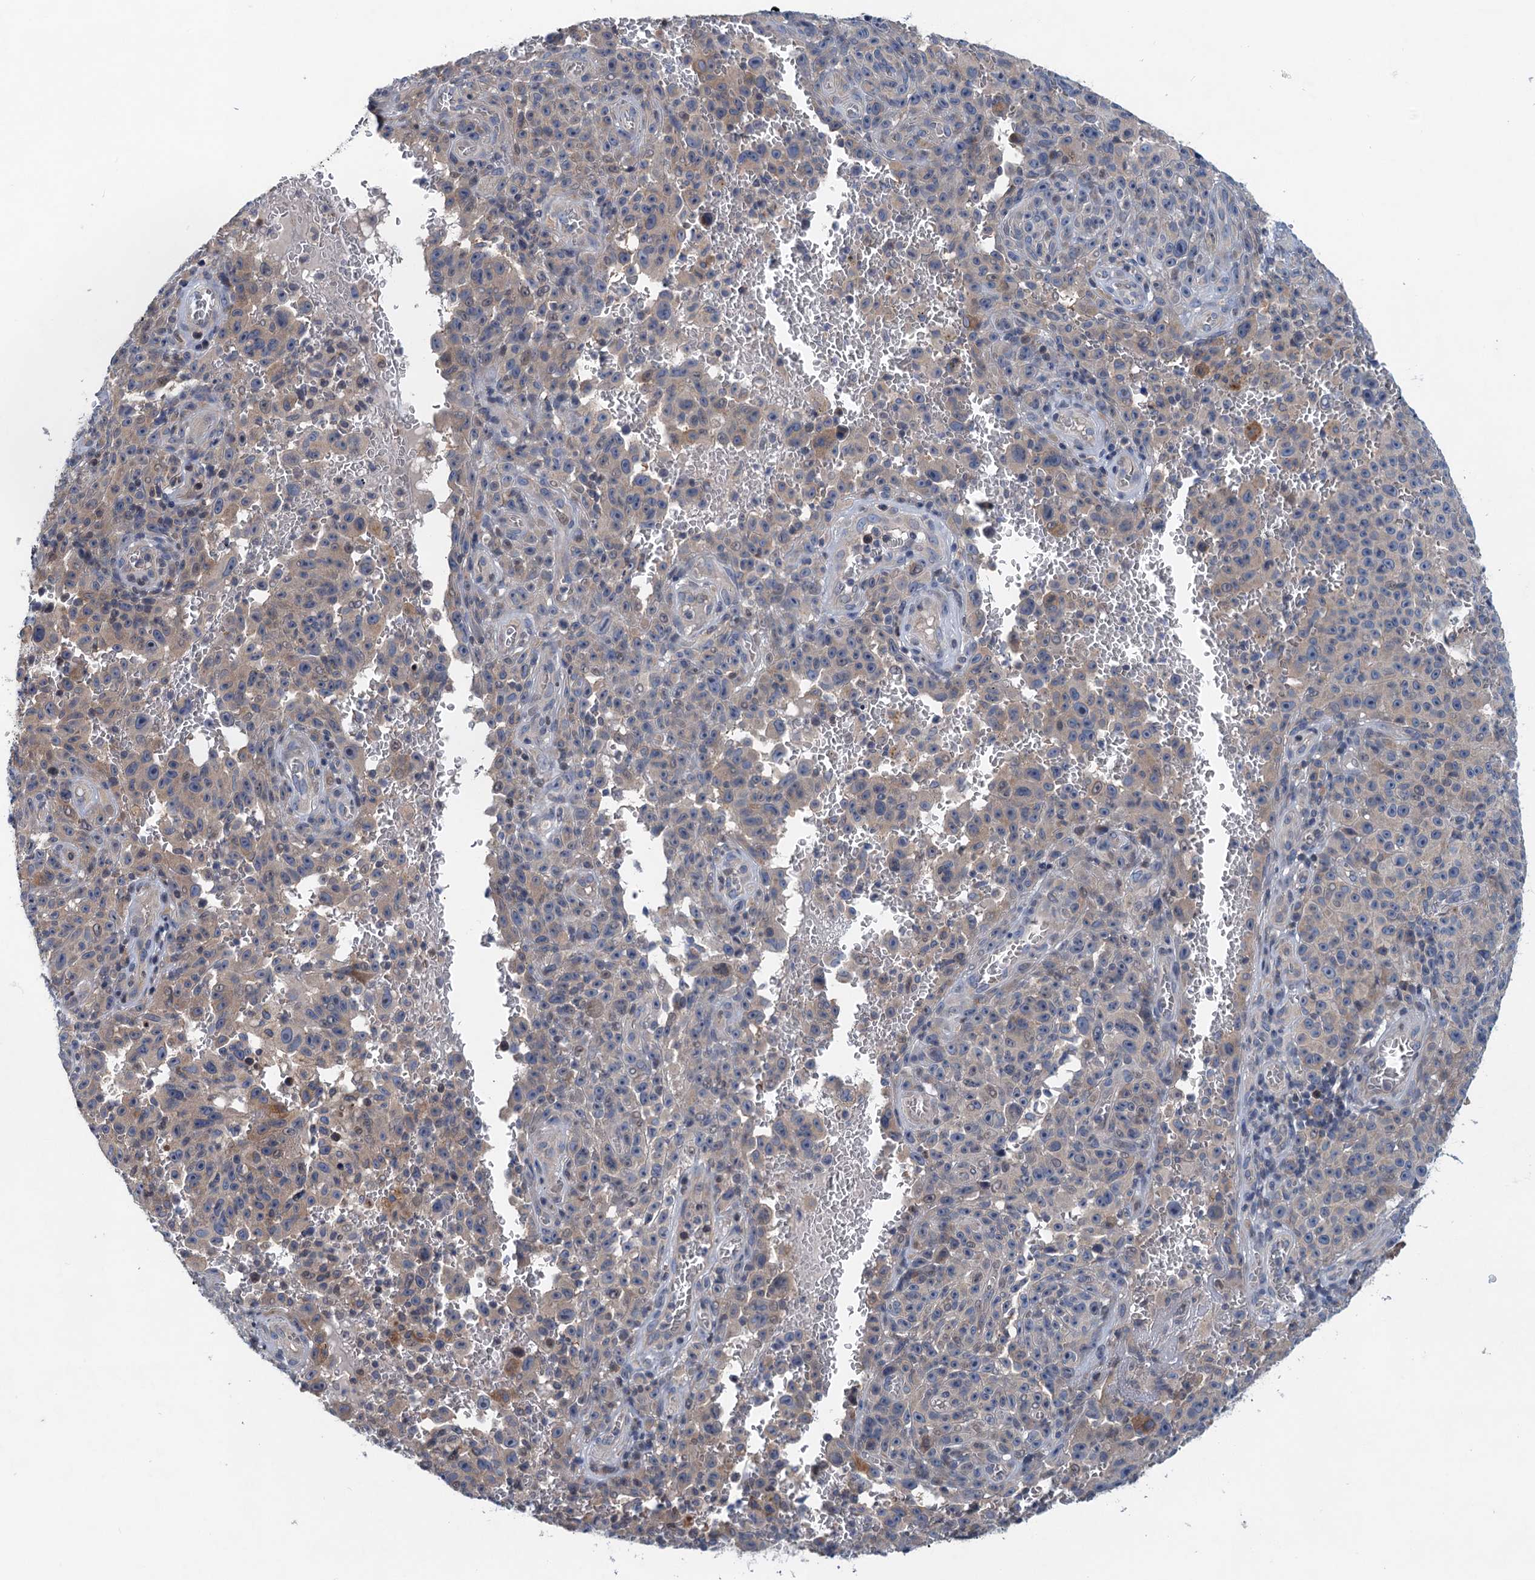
{"staining": {"intensity": "weak", "quantity": "25%-75%", "location": "cytoplasmic/membranous"}, "tissue": "melanoma", "cell_type": "Tumor cells", "image_type": "cancer", "snomed": [{"axis": "morphology", "description": "Malignant melanoma, NOS"}, {"axis": "topography", "description": "Skin"}], "caption": "Protein expression analysis of human malignant melanoma reveals weak cytoplasmic/membranous staining in about 25%-75% of tumor cells.", "gene": "NBEA", "patient": {"sex": "female", "age": 82}}